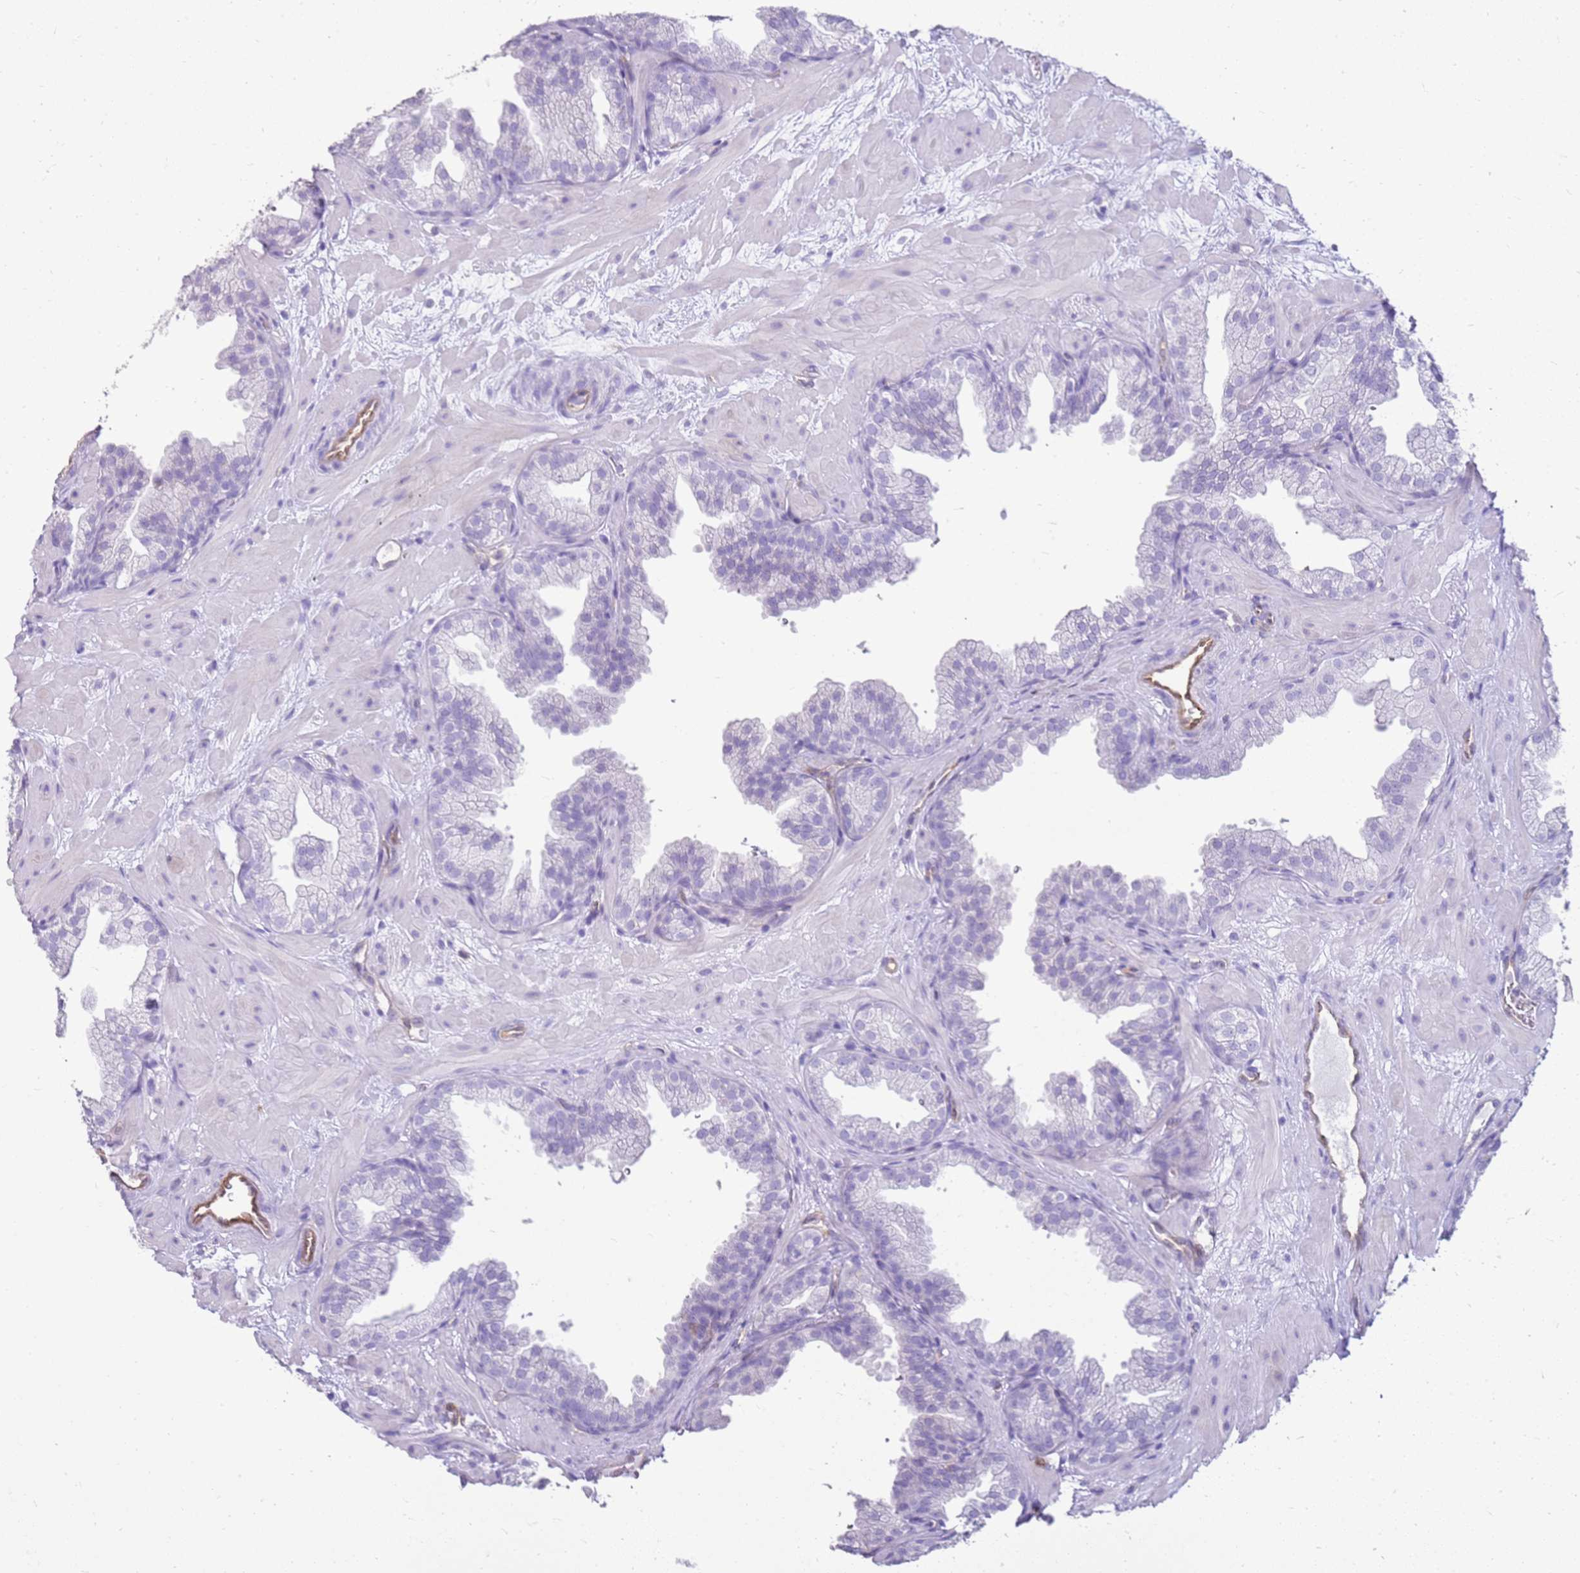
{"staining": {"intensity": "negative", "quantity": "none", "location": "none"}, "tissue": "prostate", "cell_type": "Glandular cells", "image_type": "normal", "snomed": [{"axis": "morphology", "description": "Normal tissue, NOS"}, {"axis": "topography", "description": "Prostate"}], "caption": "Prostate was stained to show a protein in brown. There is no significant positivity in glandular cells. The staining was performed using DAB (3,3'-diaminobenzidine) to visualize the protein expression in brown, while the nuclei were stained in blue with hematoxylin (Magnification: 20x).", "gene": "SULT1E1", "patient": {"sex": "male", "age": 37}}